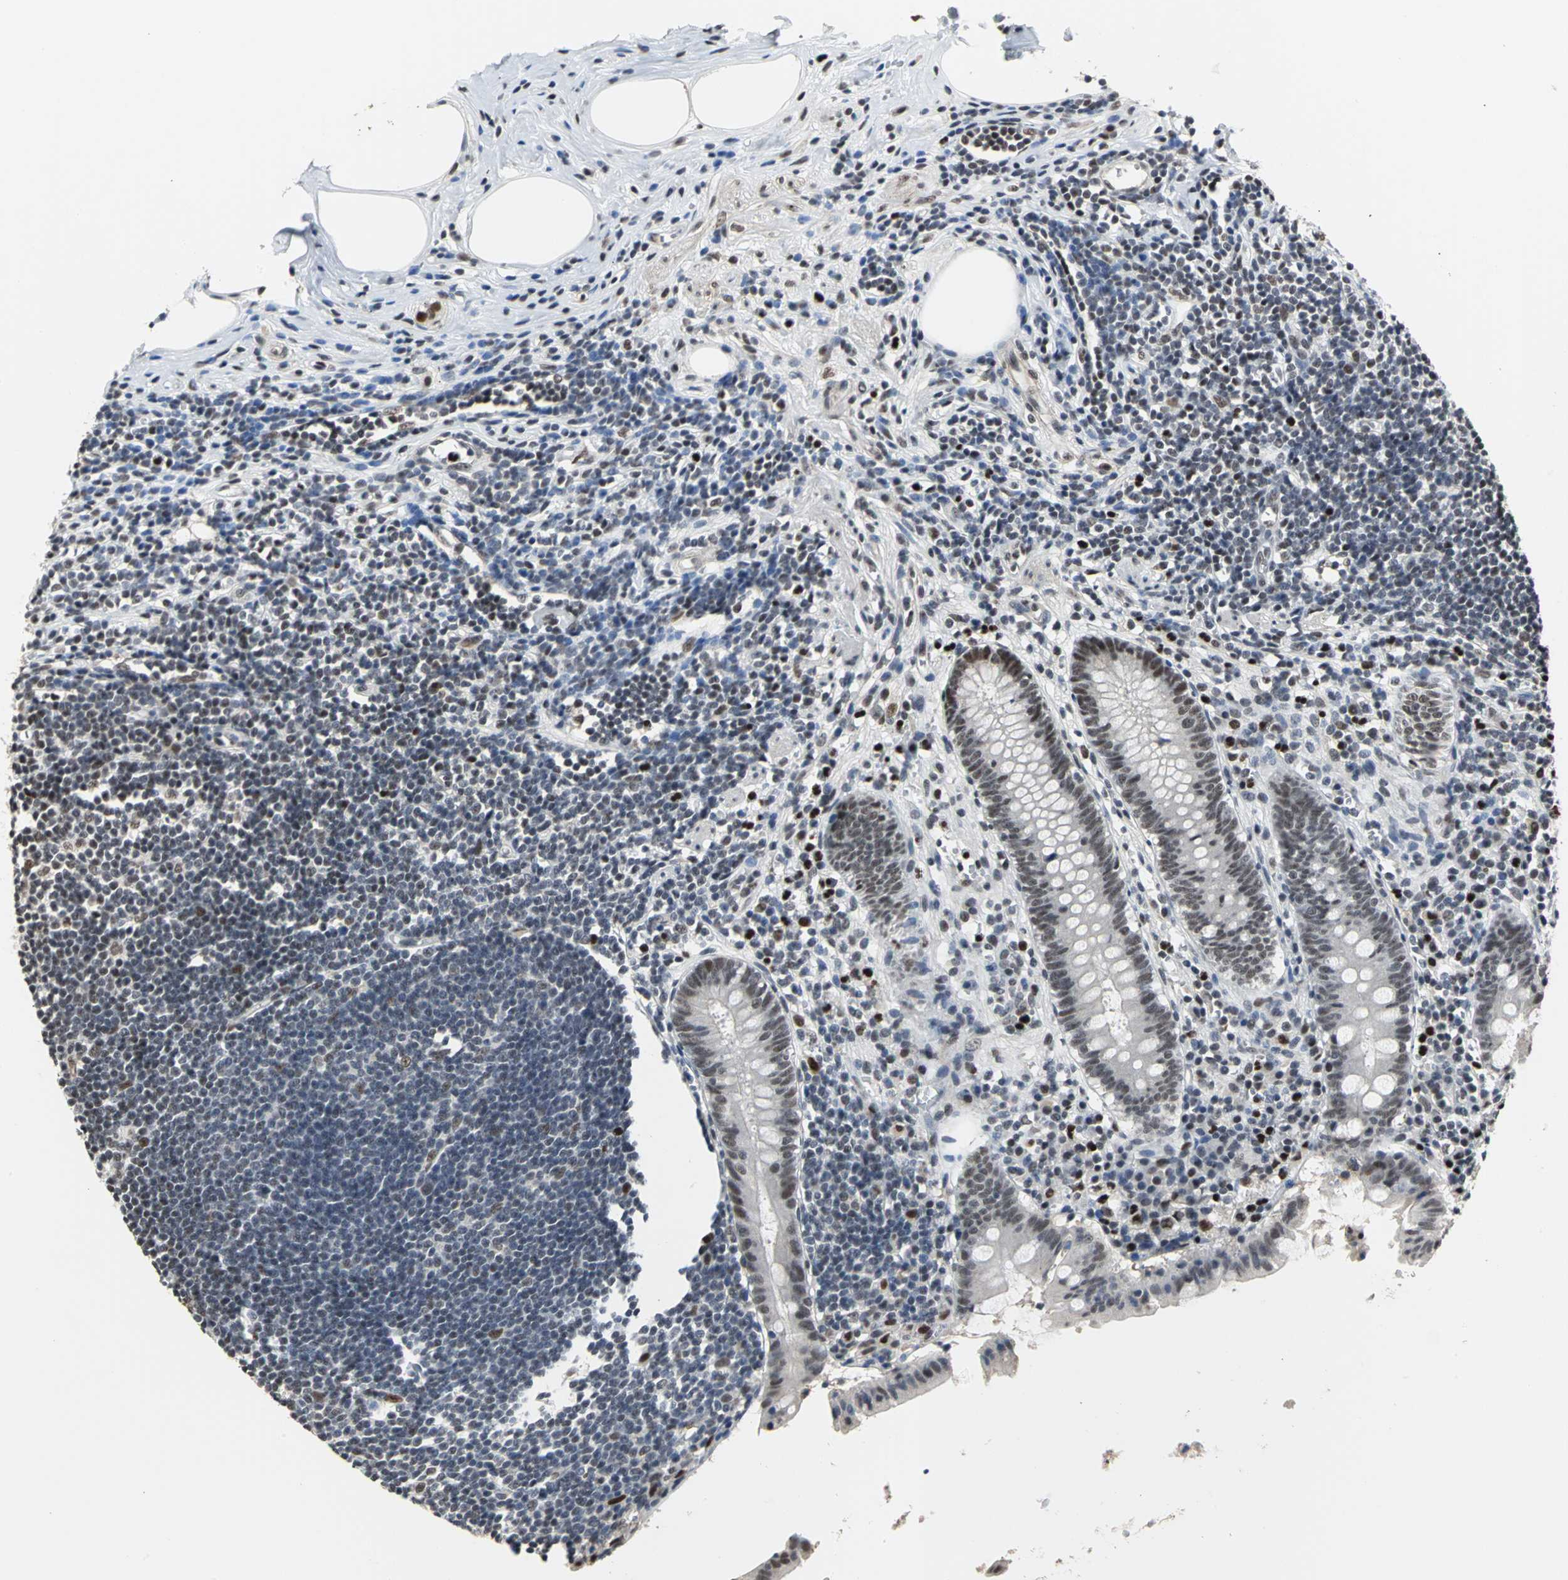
{"staining": {"intensity": "moderate", "quantity": ">75%", "location": "nuclear"}, "tissue": "appendix", "cell_type": "Glandular cells", "image_type": "normal", "snomed": [{"axis": "morphology", "description": "Normal tissue, NOS"}, {"axis": "topography", "description": "Appendix"}], "caption": "A photomicrograph of appendix stained for a protein exhibits moderate nuclear brown staining in glandular cells. (Stains: DAB (3,3'-diaminobenzidine) in brown, nuclei in blue, Microscopy: brightfield microscopy at high magnification).", "gene": "CCDC88C", "patient": {"sex": "female", "age": 50}}